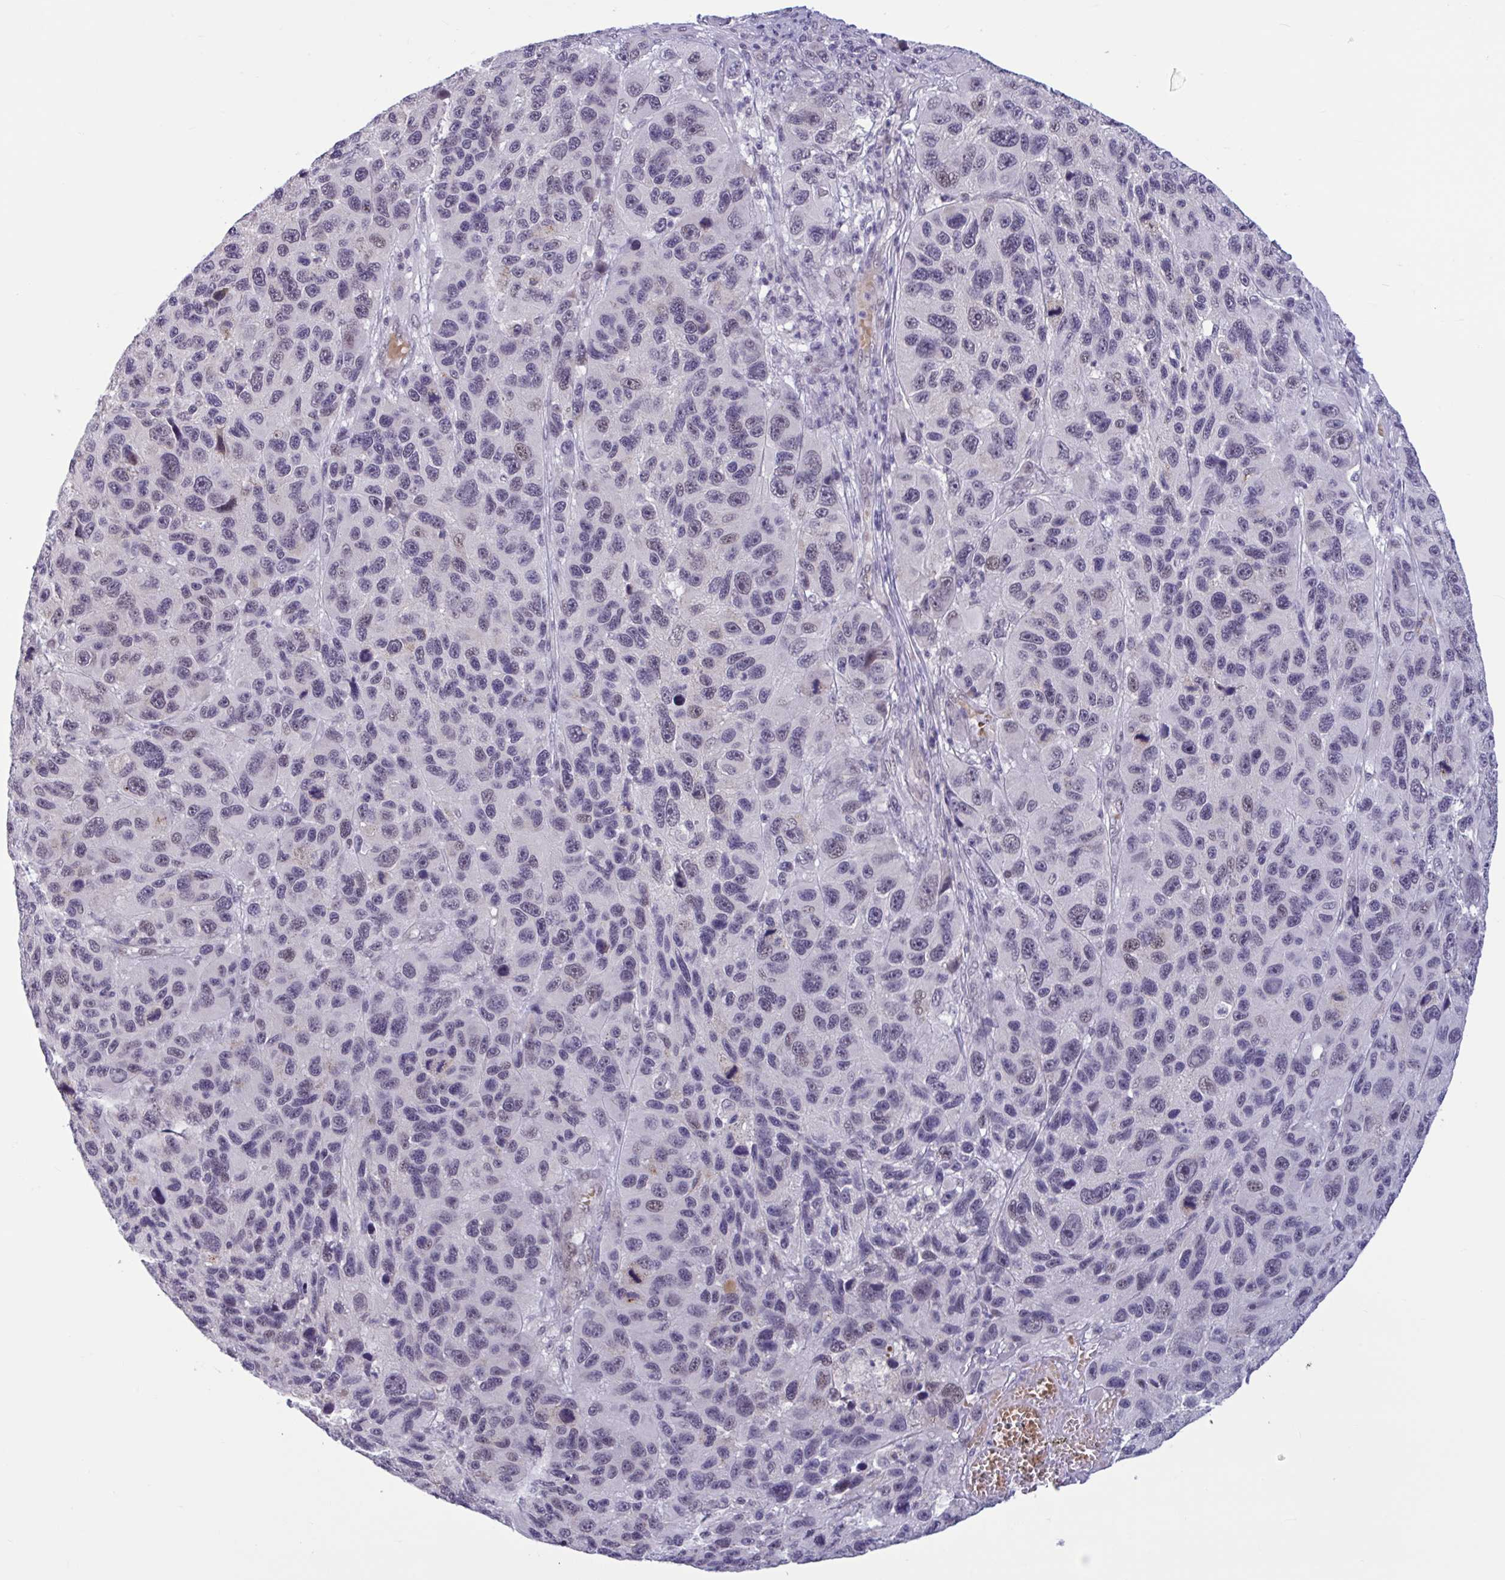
{"staining": {"intensity": "negative", "quantity": "none", "location": "none"}, "tissue": "melanoma", "cell_type": "Tumor cells", "image_type": "cancer", "snomed": [{"axis": "morphology", "description": "Malignant melanoma, NOS"}, {"axis": "topography", "description": "Skin"}], "caption": "Immunohistochemical staining of melanoma shows no significant positivity in tumor cells.", "gene": "CNGB3", "patient": {"sex": "male", "age": 53}}